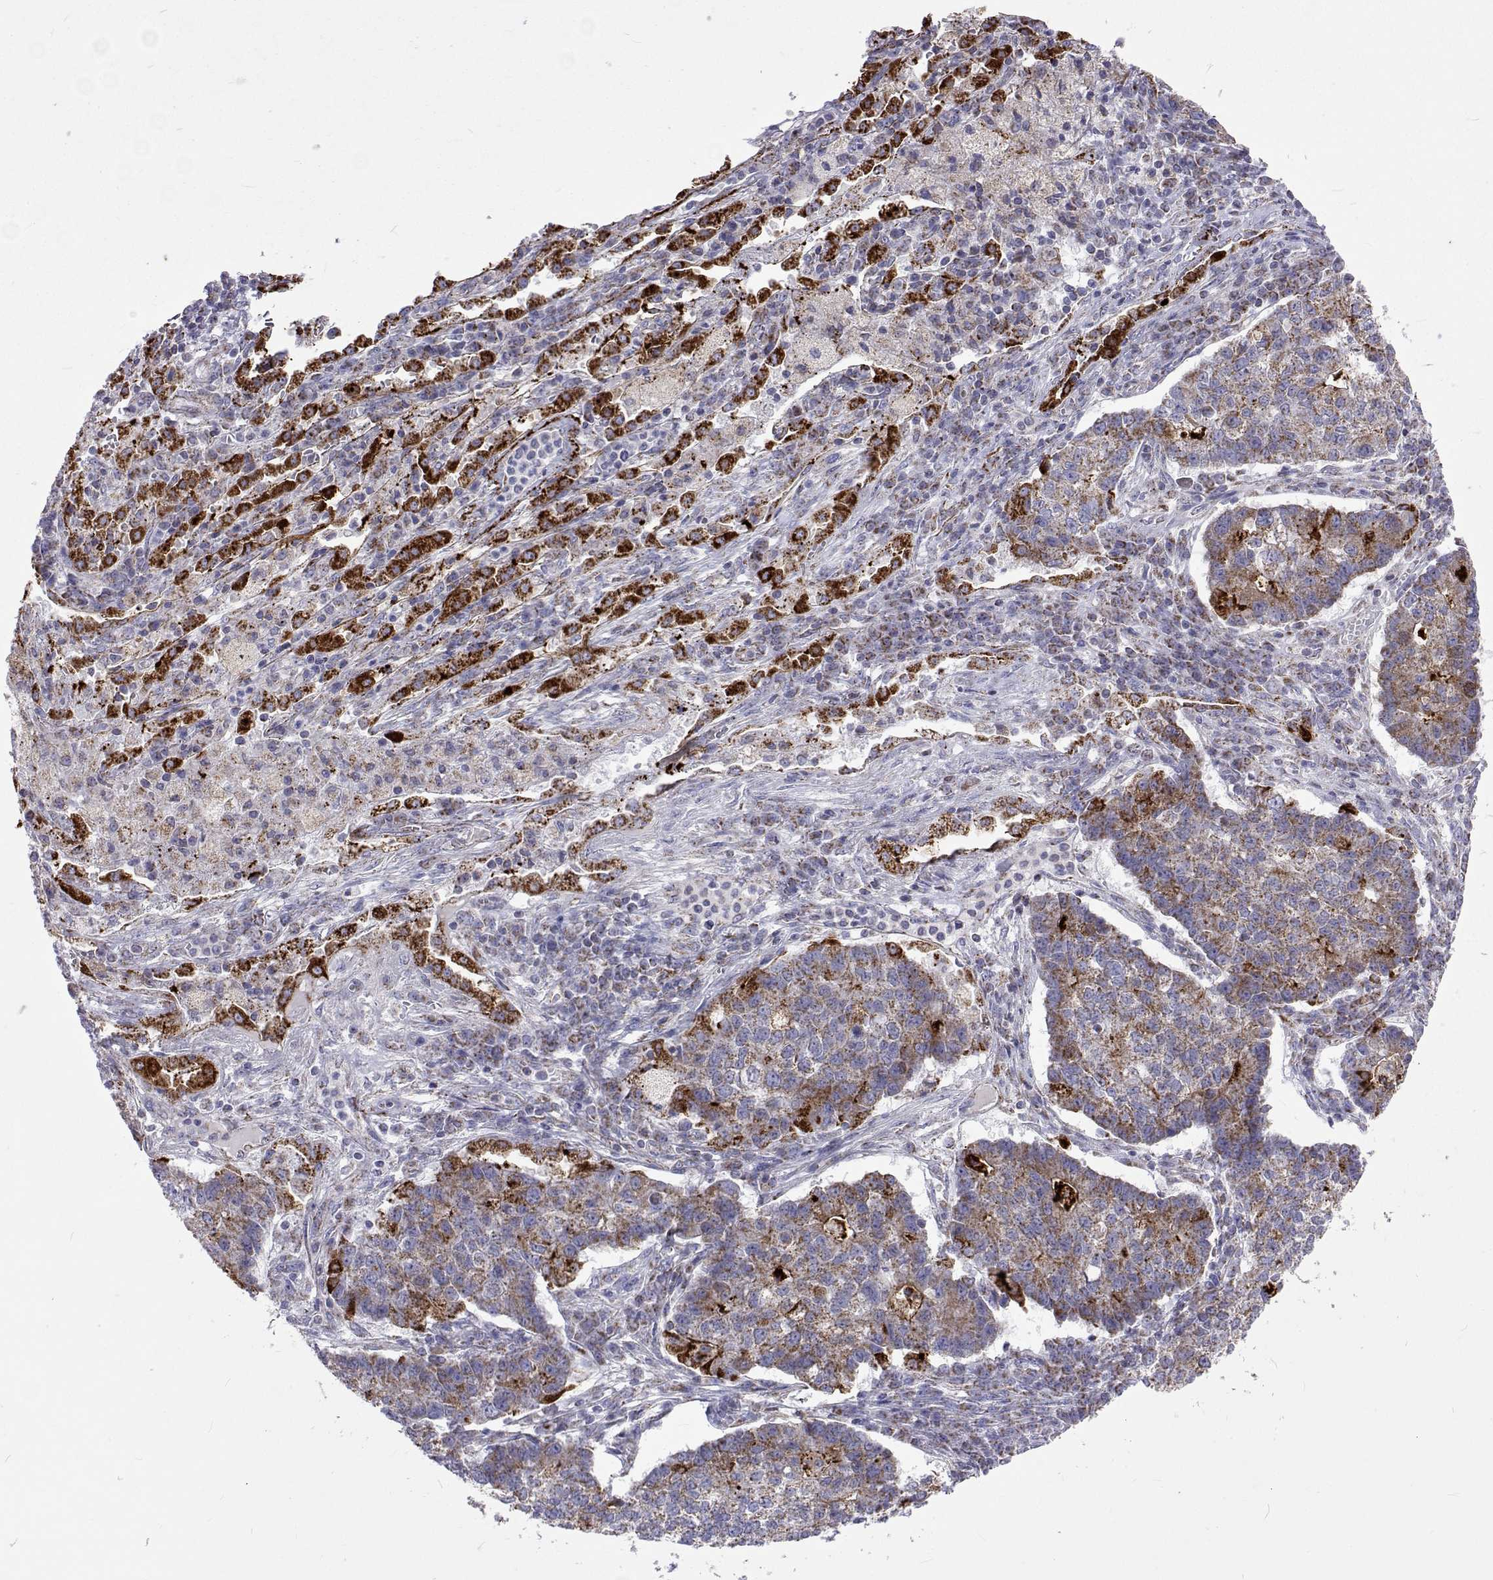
{"staining": {"intensity": "moderate", "quantity": "25%-75%", "location": "cytoplasmic/membranous"}, "tissue": "lung cancer", "cell_type": "Tumor cells", "image_type": "cancer", "snomed": [{"axis": "morphology", "description": "Adenocarcinoma, NOS"}, {"axis": "topography", "description": "Lung"}], "caption": "The image displays a brown stain indicating the presence of a protein in the cytoplasmic/membranous of tumor cells in lung cancer.", "gene": "MCCC2", "patient": {"sex": "male", "age": 57}}